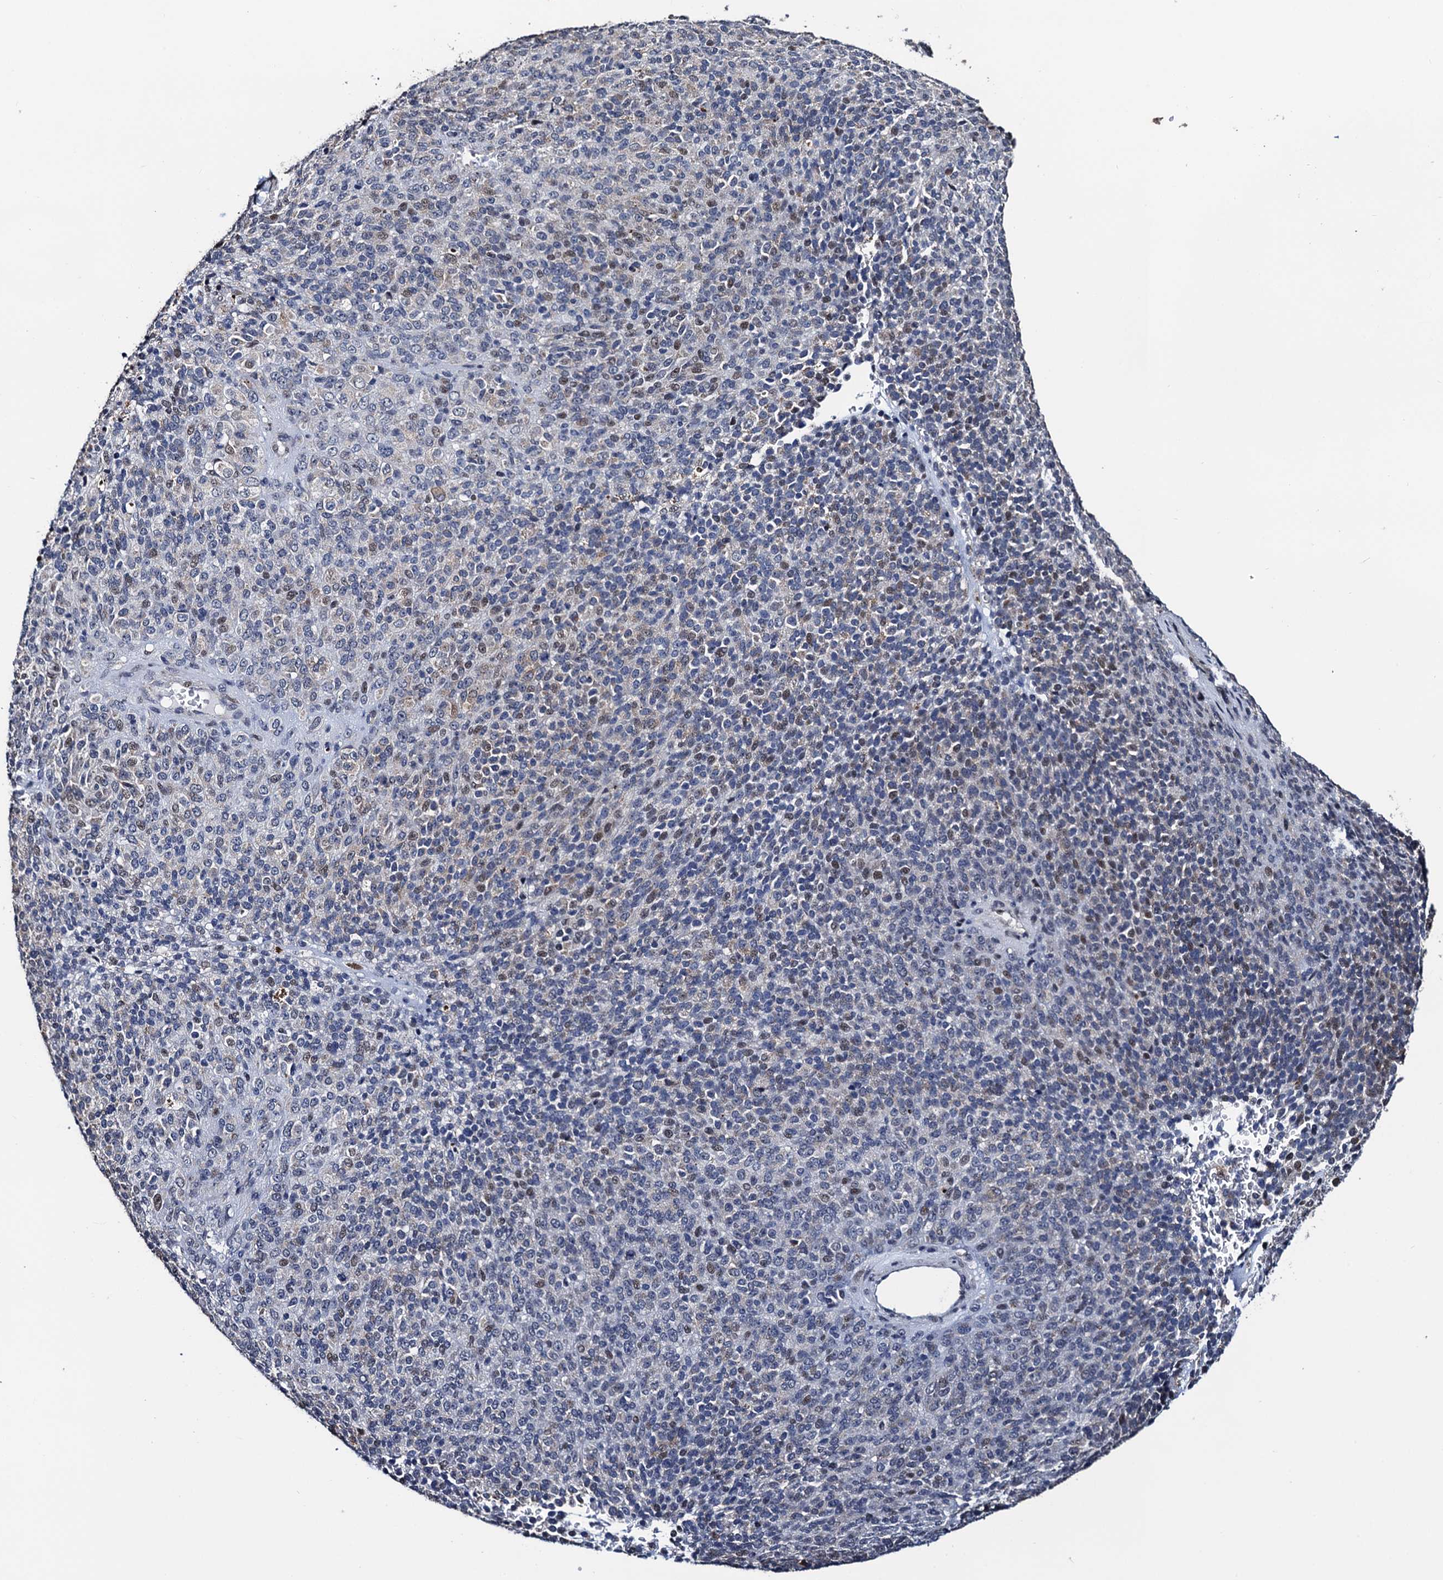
{"staining": {"intensity": "weak", "quantity": "25%-75%", "location": "nuclear"}, "tissue": "melanoma", "cell_type": "Tumor cells", "image_type": "cancer", "snomed": [{"axis": "morphology", "description": "Malignant melanoma, Metastatic site"}, {"axis": "topography", "description": "Brain"}], "caption": "Malignant melanoma (metastatic site) was stained to show a protein in brown. There is low levels of weak nuclear positivity in about 25%-75% of tumor cells.", "gene": "FAM222A", "patient": {"sex": "female", "age": 56}}